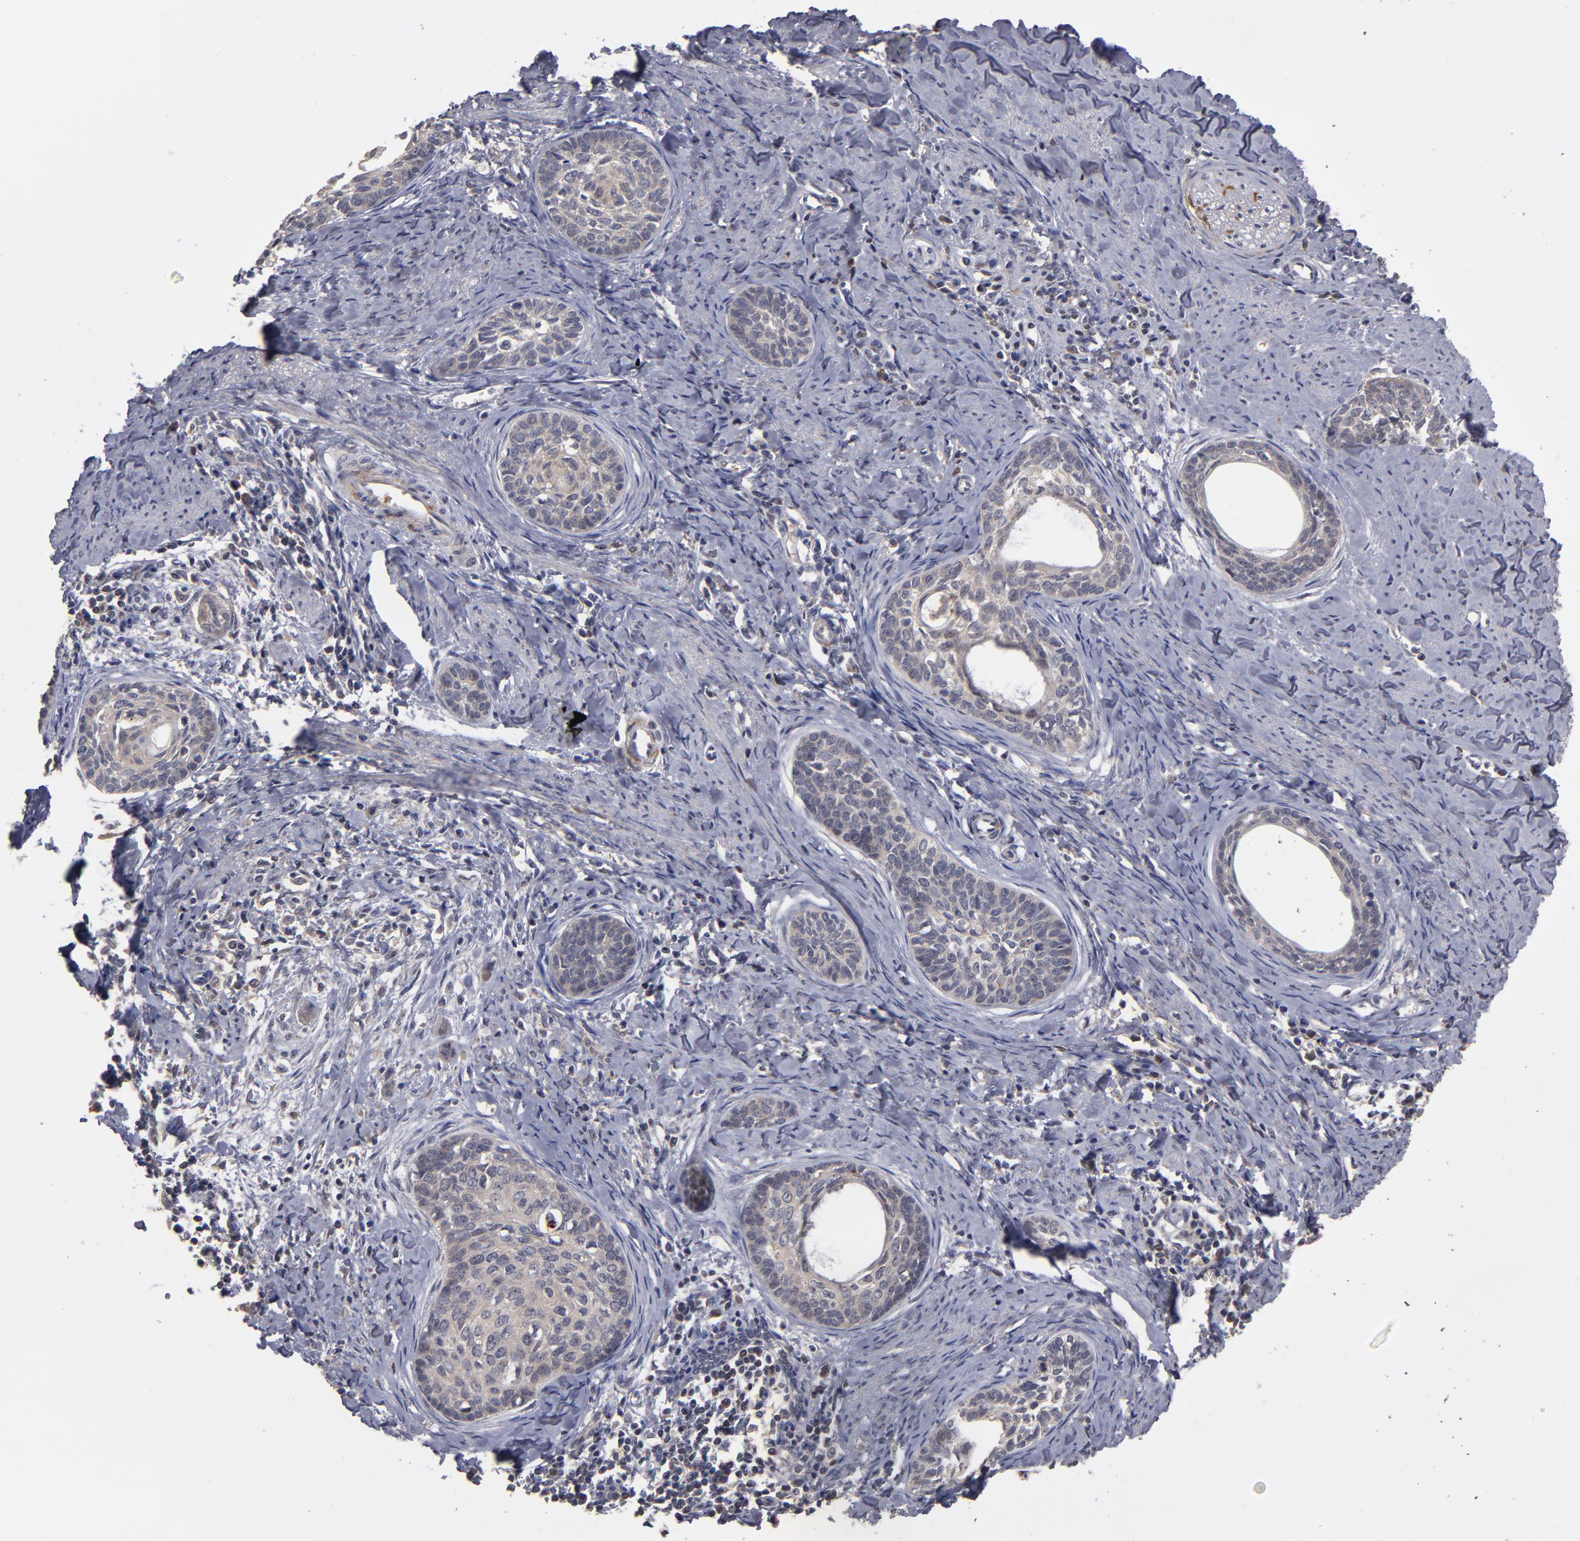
{"staining": {"intensity": "weak", "quantity": ">75%", "location": "cytoplasmic/membranous"}, "tissue": "cervical cancer", "cell_type": "Tumor cells", "image_type": "cancer", "snomed": [{"axis": "morphology", "description": "Squamous cell carcinoma, NOS"}, {"axis": "topography", "description": "Cervix"}], "caption": "Immunohistochemistry of human cervical cancer displays low levels of weak cytoplasmic/membranous expression in approximately >75% of tumor cells. (Stains: DAB in brown, nuclei in blue, Microscopy: brightfield microscopy at high magnification).", "gene": "EXD2", "patient": {"sex": "female", "age": 33}}